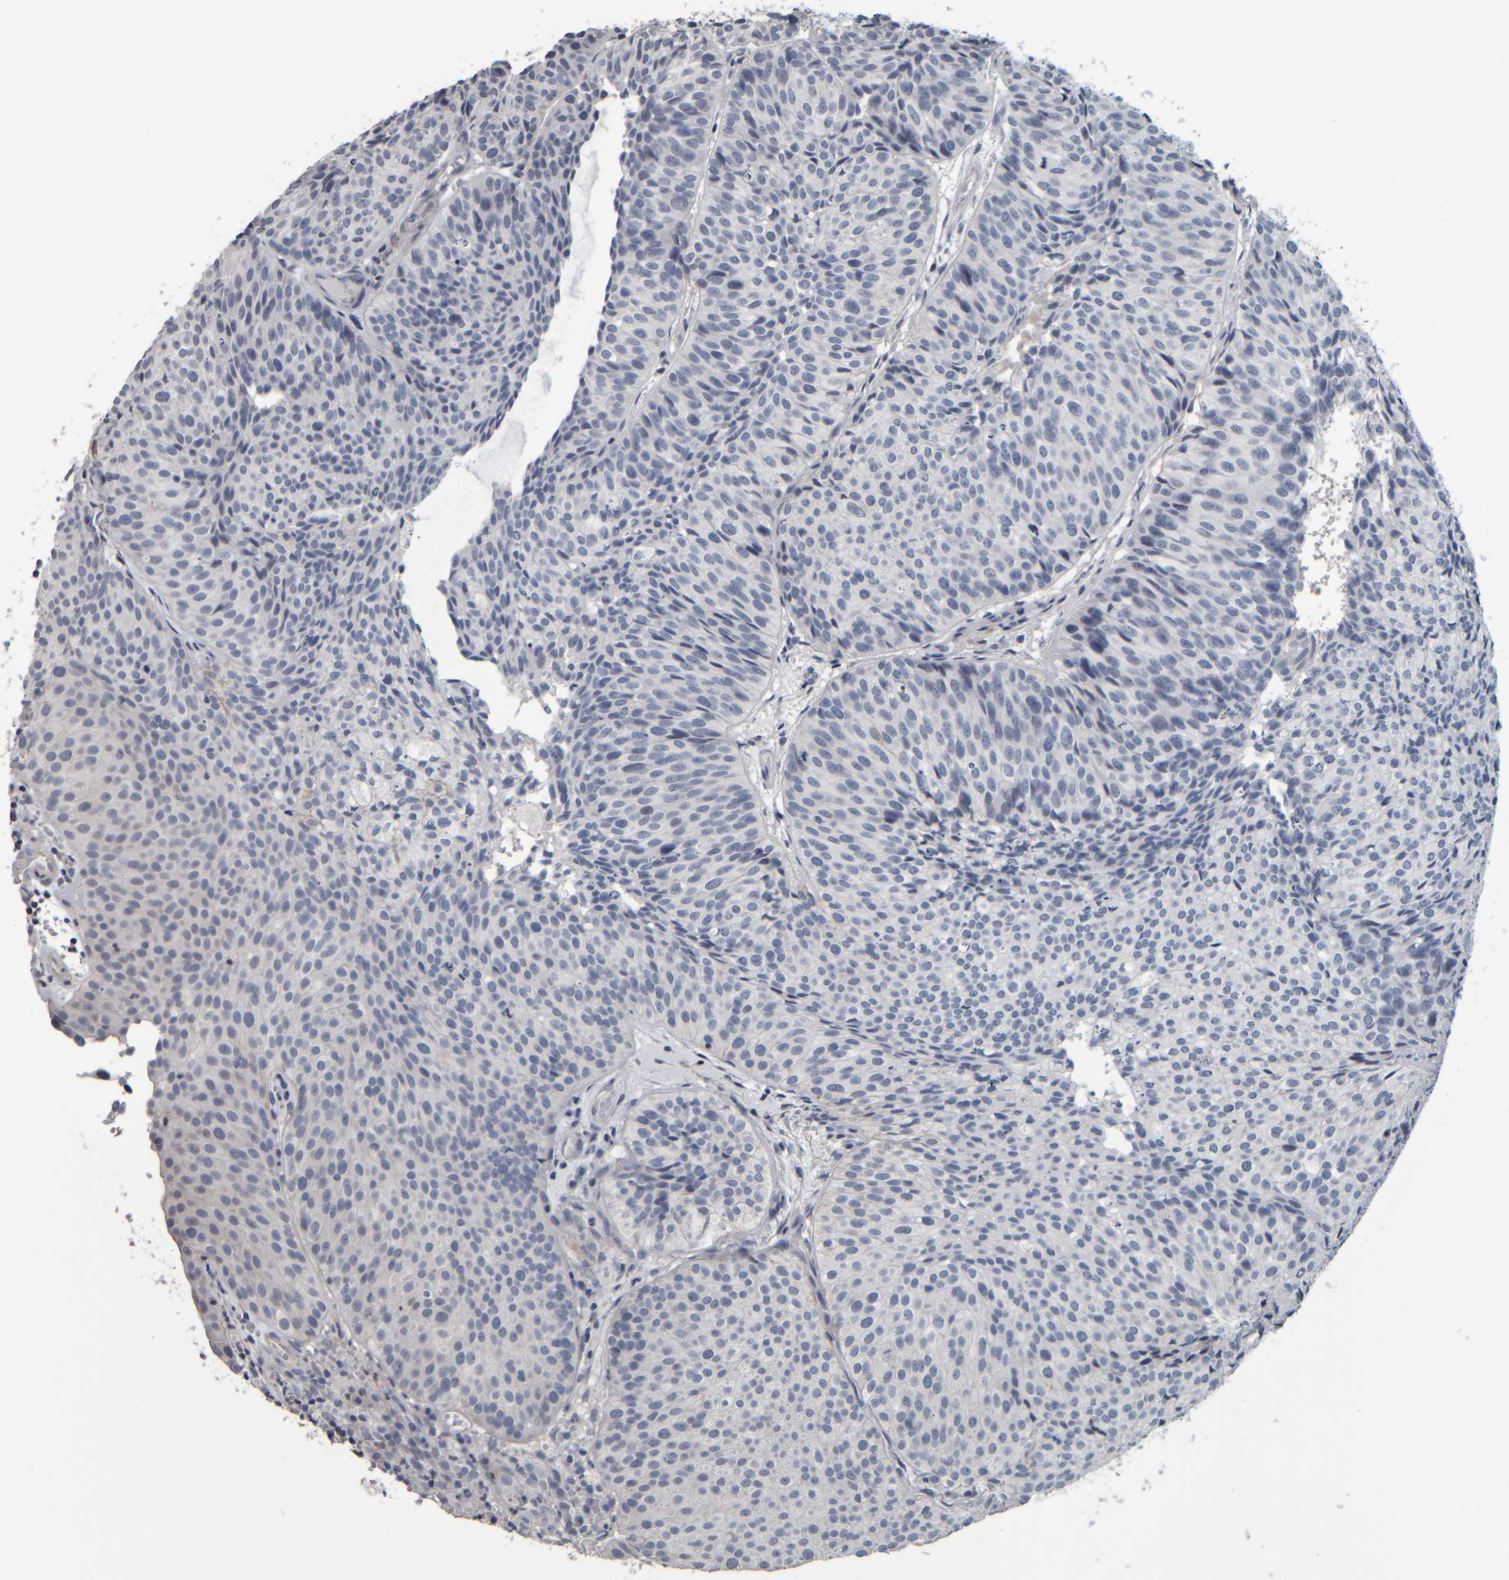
{"staining": {"intensity": "negative", "quantity": "none", "location": "none"}, "tissue": "urothelial cancer", "cell_type": "Tumor cells", "image_type": "cancer", "snomed": [{"axis": "morphology", "description": "Urothelial carcinoma, Low grade"}, {"axis": "topography", "description": "Urinary bladder"}], "caption": "The histopathology image shows no staining of tumor cells in urothelial cancer.", "gene": "CAVIN4", "patient": {"sex": "male", "age": 86}}